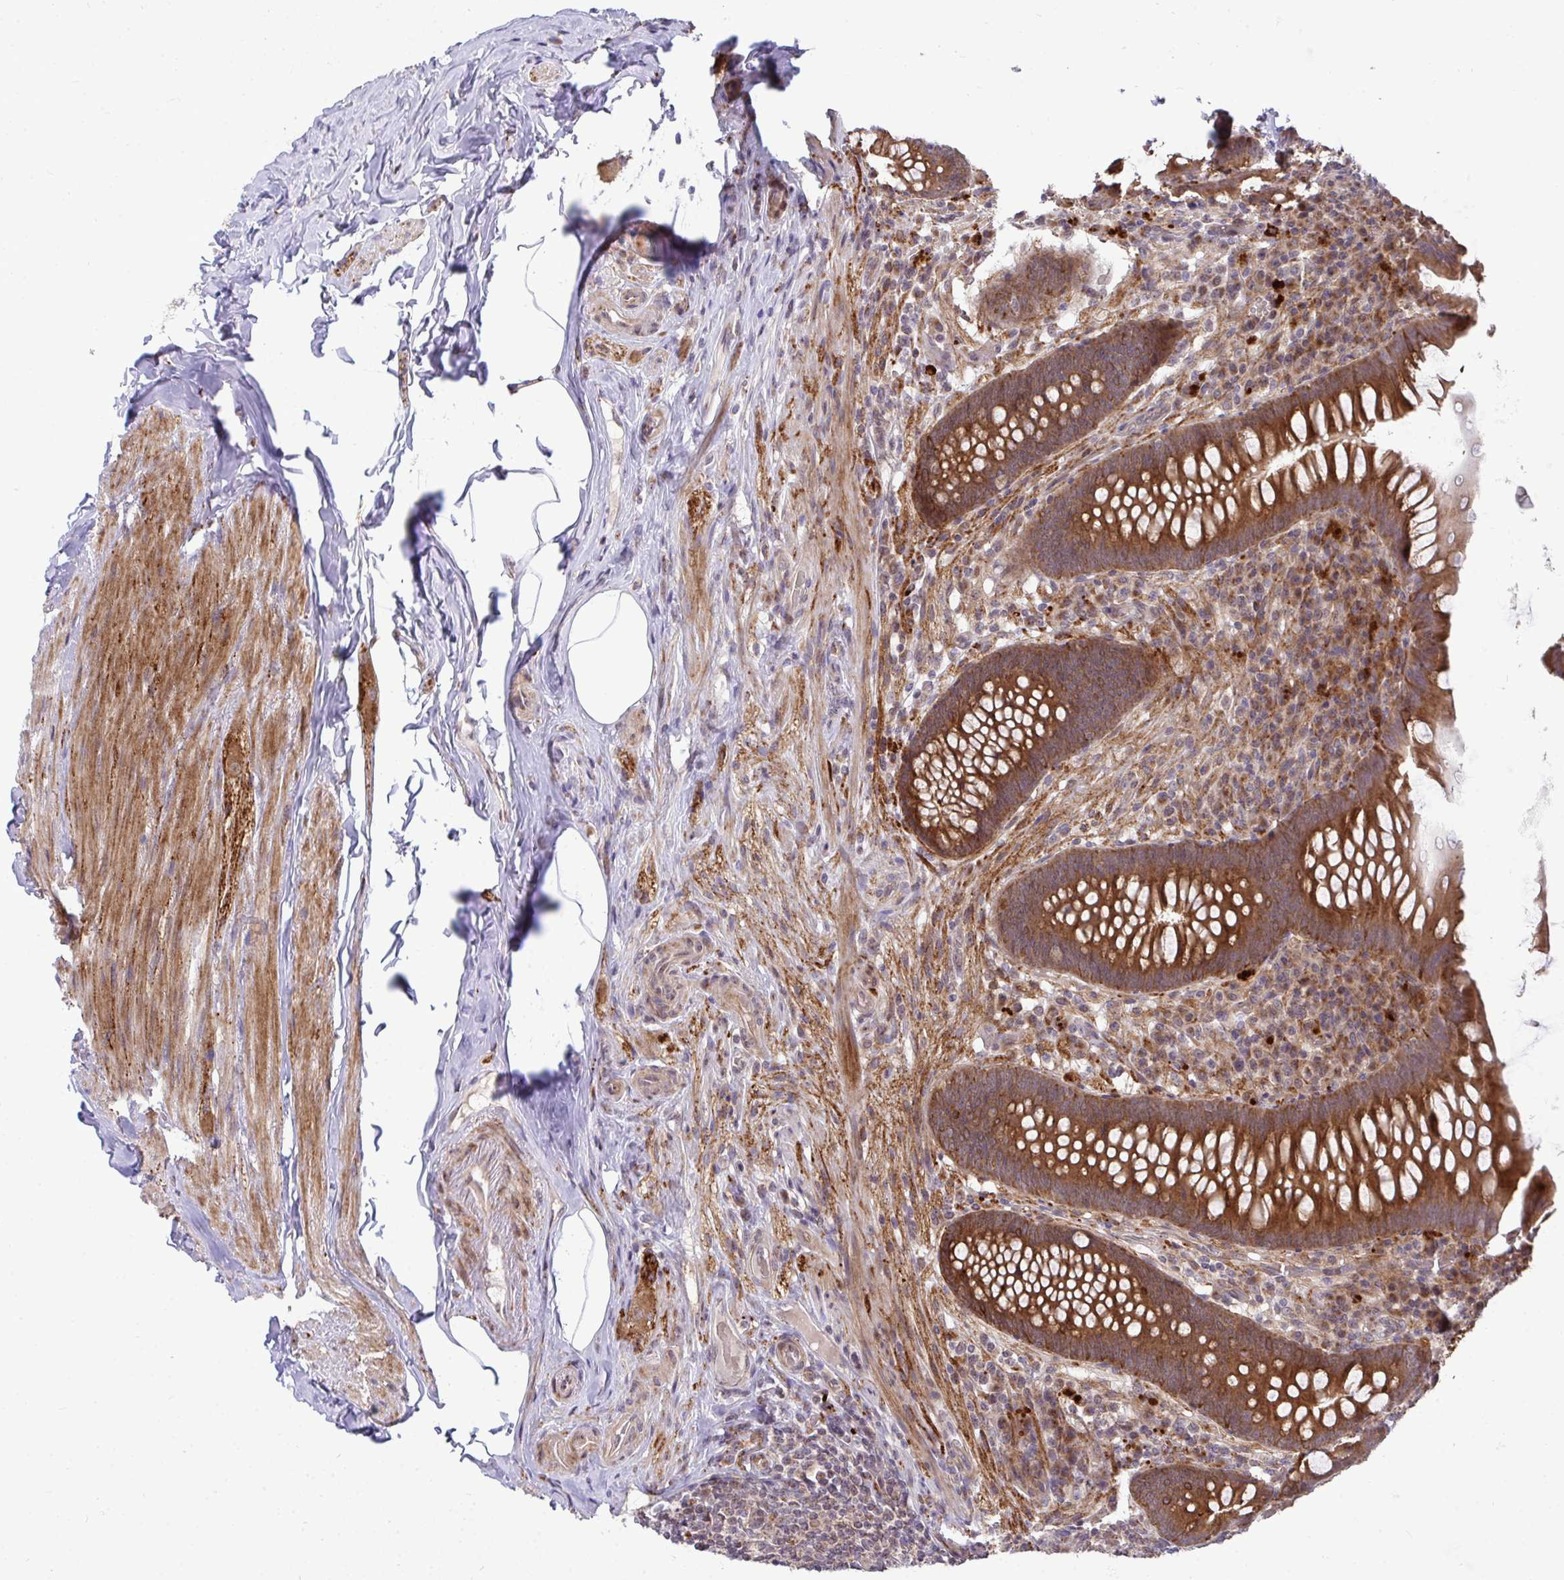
{"staining": {"intensity": "strong", "quantity": ">75%", "location": "cytoplasmic/membranous"}, "tissue": "appendix", "cell_type": "Glandular cells", "image_type": "normal", "snomed": [{"axis": "morphology", "description": "Normal tissue, NOS"}, {"axis": "topography", "description": "Appendix"}], "caption": "Protein staining of benign appendix reveals strong cytoplasmic/membranous positivity in about >75% of glandular cells.", "gene": "TRIM44", "patient": {"sex": "male", "age": 71}}